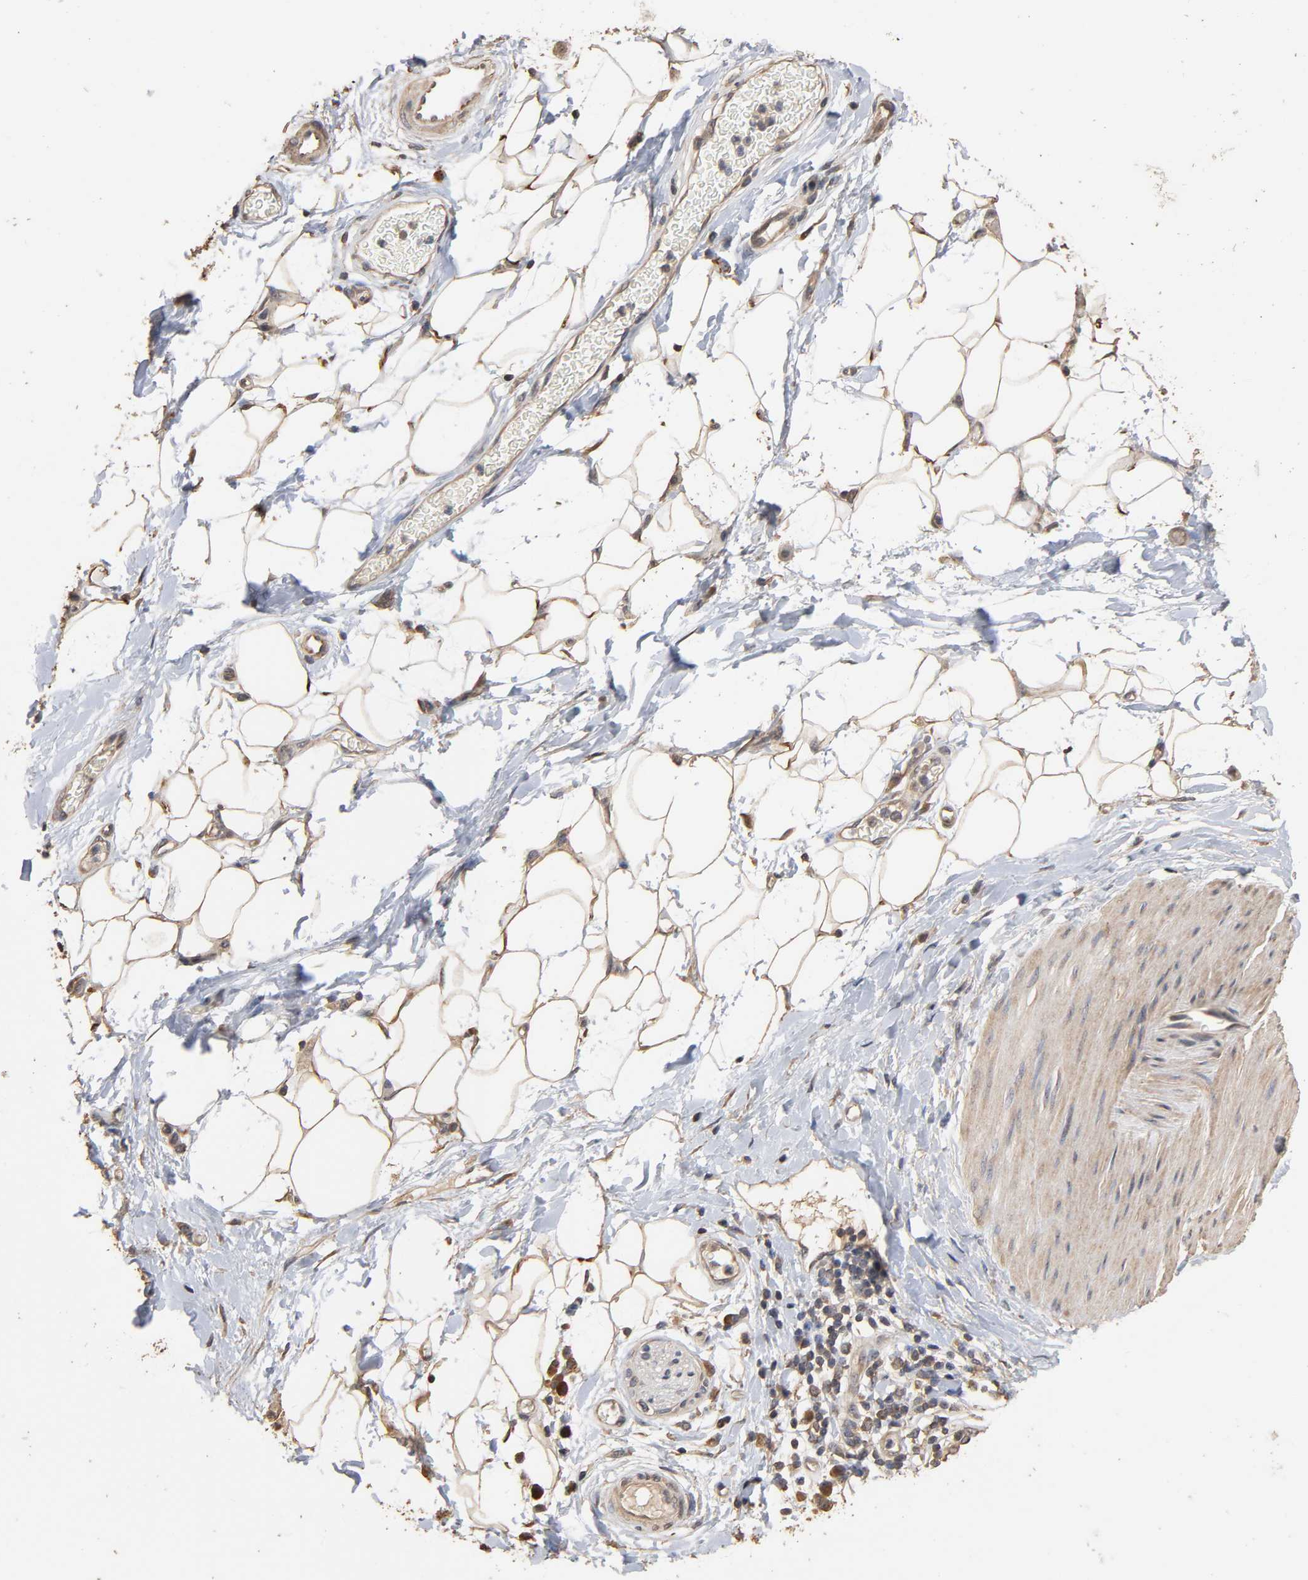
{"staining": {"intensity": "moderate", "quantity": "25%-75%", "location": "cytoplasmic/membranous"}, "tissue": "adipose tissue", "cell_type": "Adipocytes", "image_type": "normal", "snomed": [{"axis": "morphology", "description": "Normal tissue, NOS"}, {"axis": "morphology", "description": "Urothelial carcinoma, High grade"}, {"axis": "topography", "description": "Vascular tissue"}, {"axis": "topography", "description": "Urinary bladder"}], "caption": "Protein expression analysis of normal adipose tissue shows moderate cytoplasmic/membranous staining in approximately 25%-75% of adipocytes. (IHC, brightfield microscopy, high magnification).", "gene": "ARHGEF7", "patient": {"sex": "female", "age": 56}}